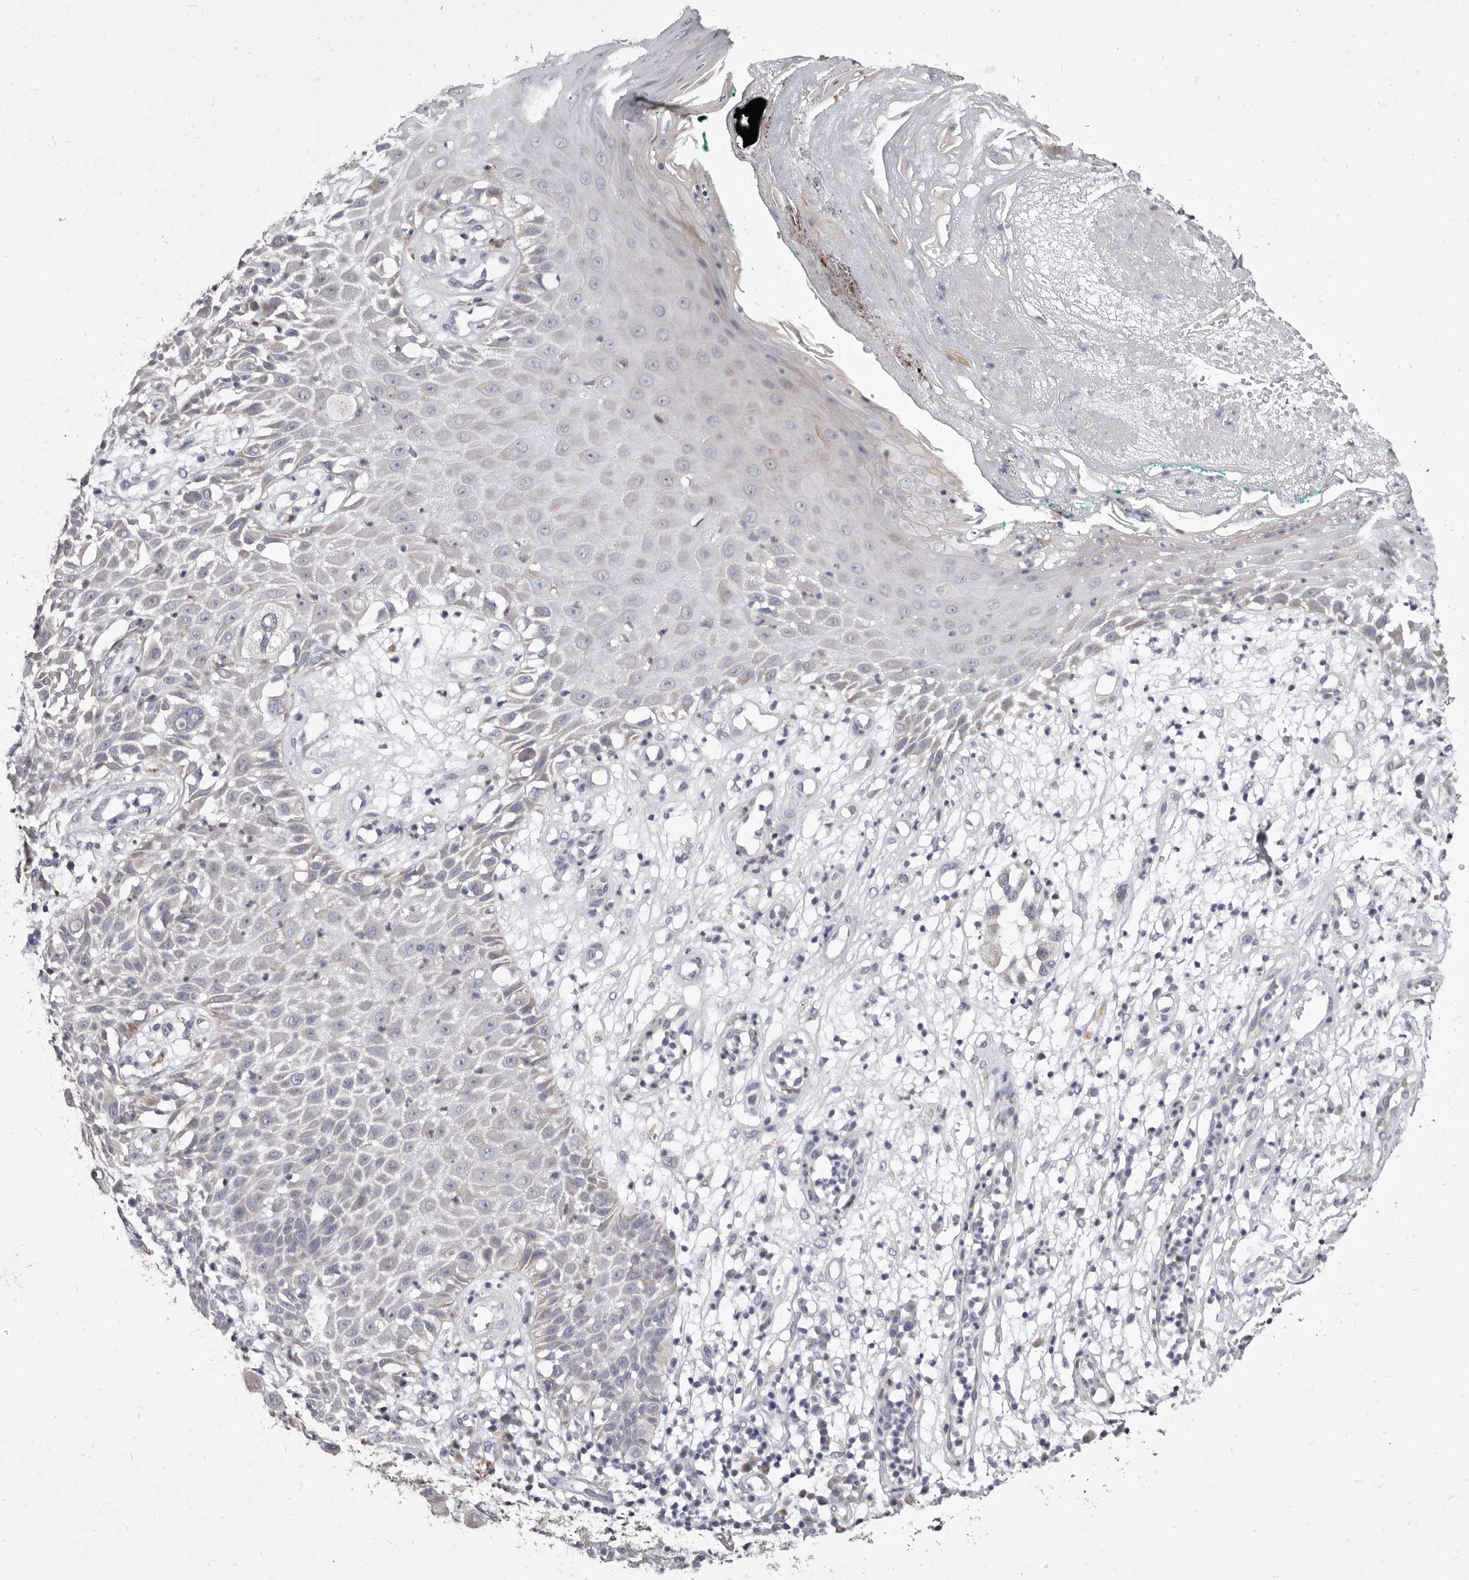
{"staining": {"intensity": "weak", "quantity": "<25%", "location": "cytoplasmic/membranous"}, "tissue": "melanoma", "cell_type": "Tumor cells", "image_type": "cancer", "snomed": [{"axis": "morphology", "description": "Malignant melanoma, NOS"}, {"axis": "topography", "description": "Skin"}], "caption": "Human malignant melanoma stained for a protein using immunohistochemistry (IHC) displays no expression in tumor cells.", "gene": "CYP2E1", "patient": {"sex": "female", "age": 81}}